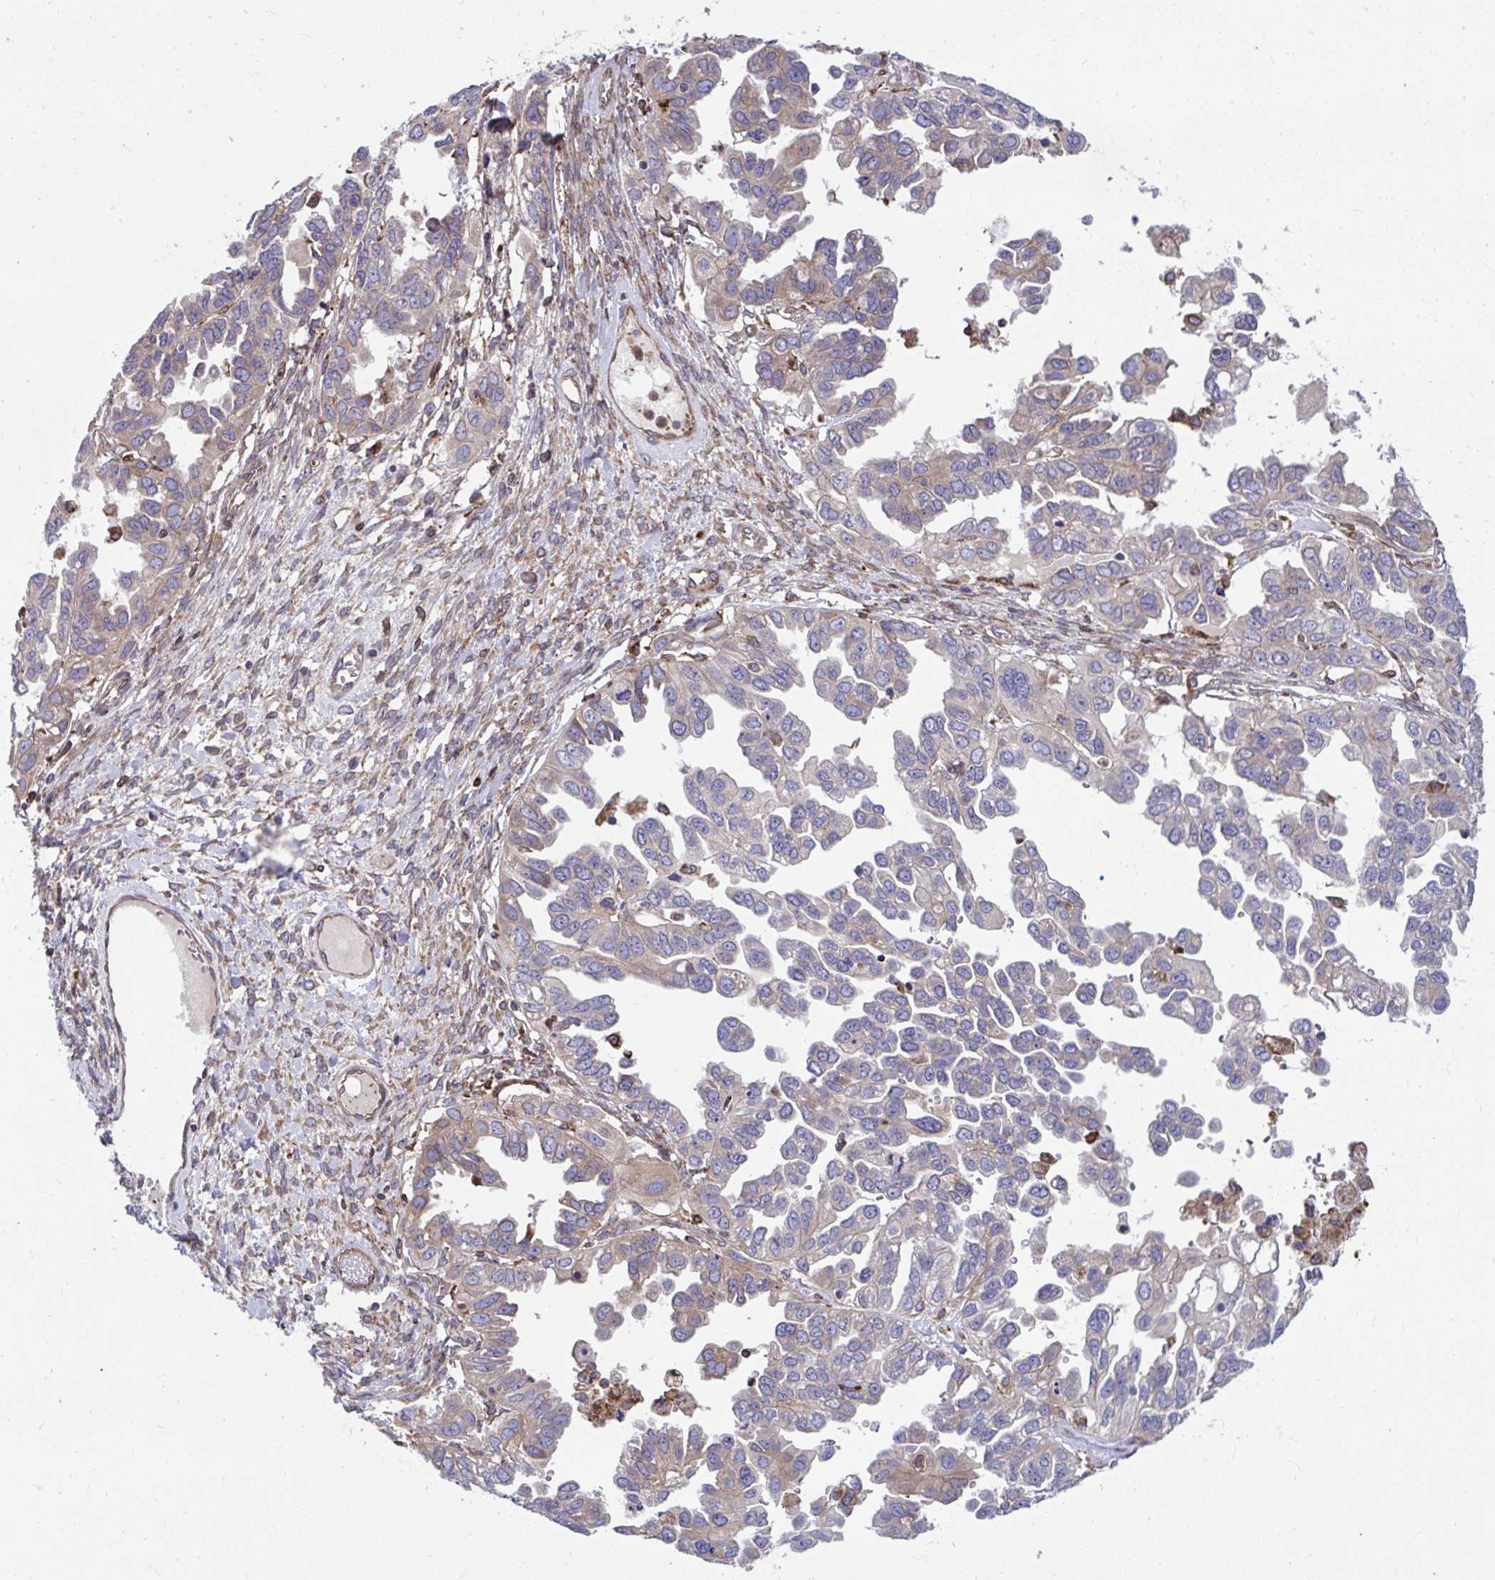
{"staining": {"intensity": "weak", "quantity": "<25%", "location": "cytoplasmic/membranous"}, "tissue": "ovarian cancer", "cell_type": "Tumor cells", "image_type": "cancer", "snomed": [{"axis": "morphology", "description": "Cystadenocarcinoma, serous, NOS"}, {"axis": "topography", "description": "Ovary"}], "caption": "Histopathology image shows no significant protein staining in tumor cells of serous cystadenocarcinoma (ovarian). (DAB (3,3'-diaminobenzidine) IHC with hematoxylin counter stain).", "gene": "STIM2", "patient": {"sex": "female", "age": 53}}